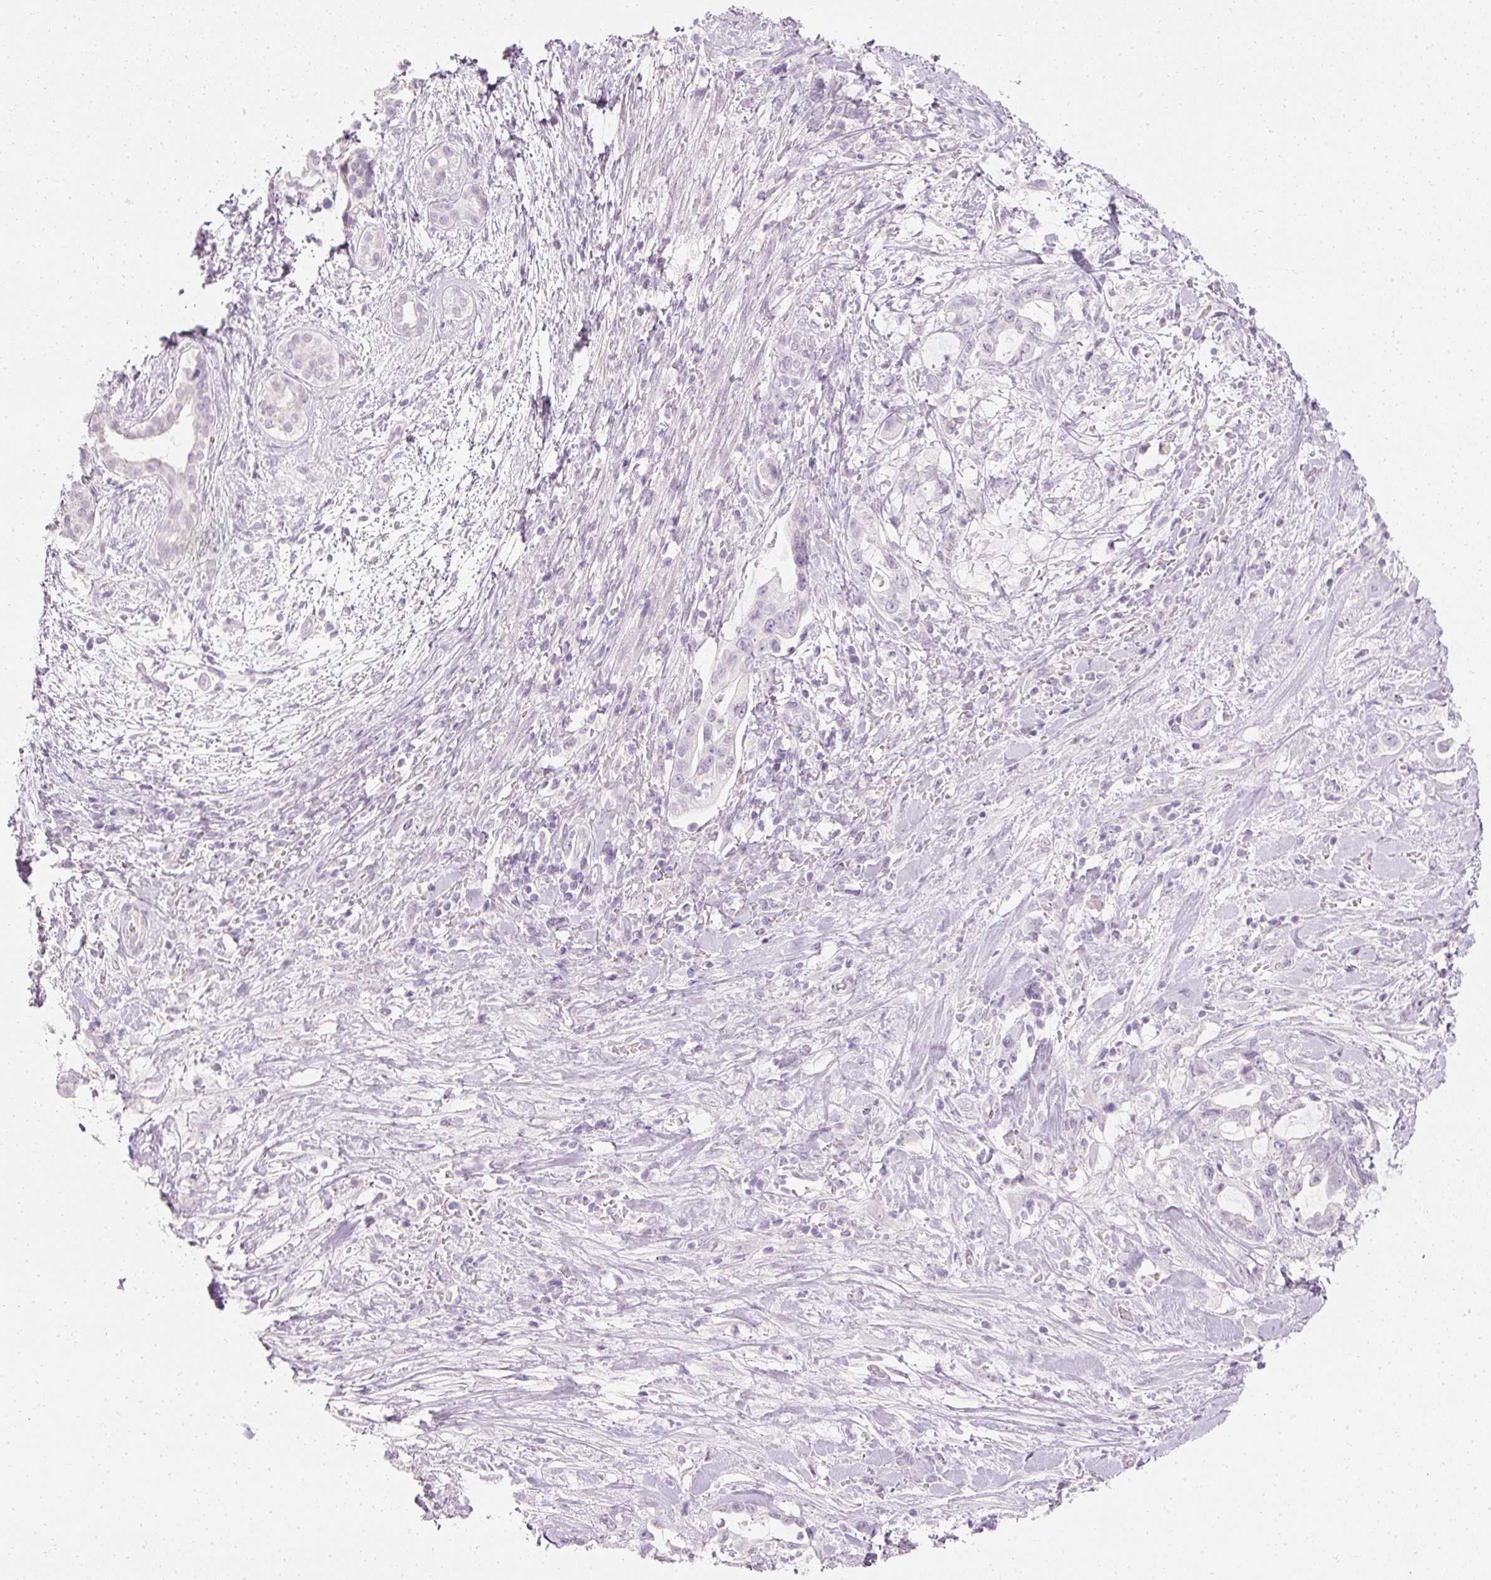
{"staining": {"intensity": "negative", "quantity": "none", "location": "none"}, "tissue": "pancreatic cancer", "cell_type": "Tumor cells", "image_type": "cancer", "snomed": [{"axis": "morphology", "description": "Adenocarcinoma, NOS"}, {"axis": "topography", "description": "Pancreas"}], "caption": "The photomicrograph demonstrates no significant expression in tumor cells of pancreatic cancer (adenocarcinoma).", "gene": "ELAVL3", "patient": {"sex": "female", "age": 61}}